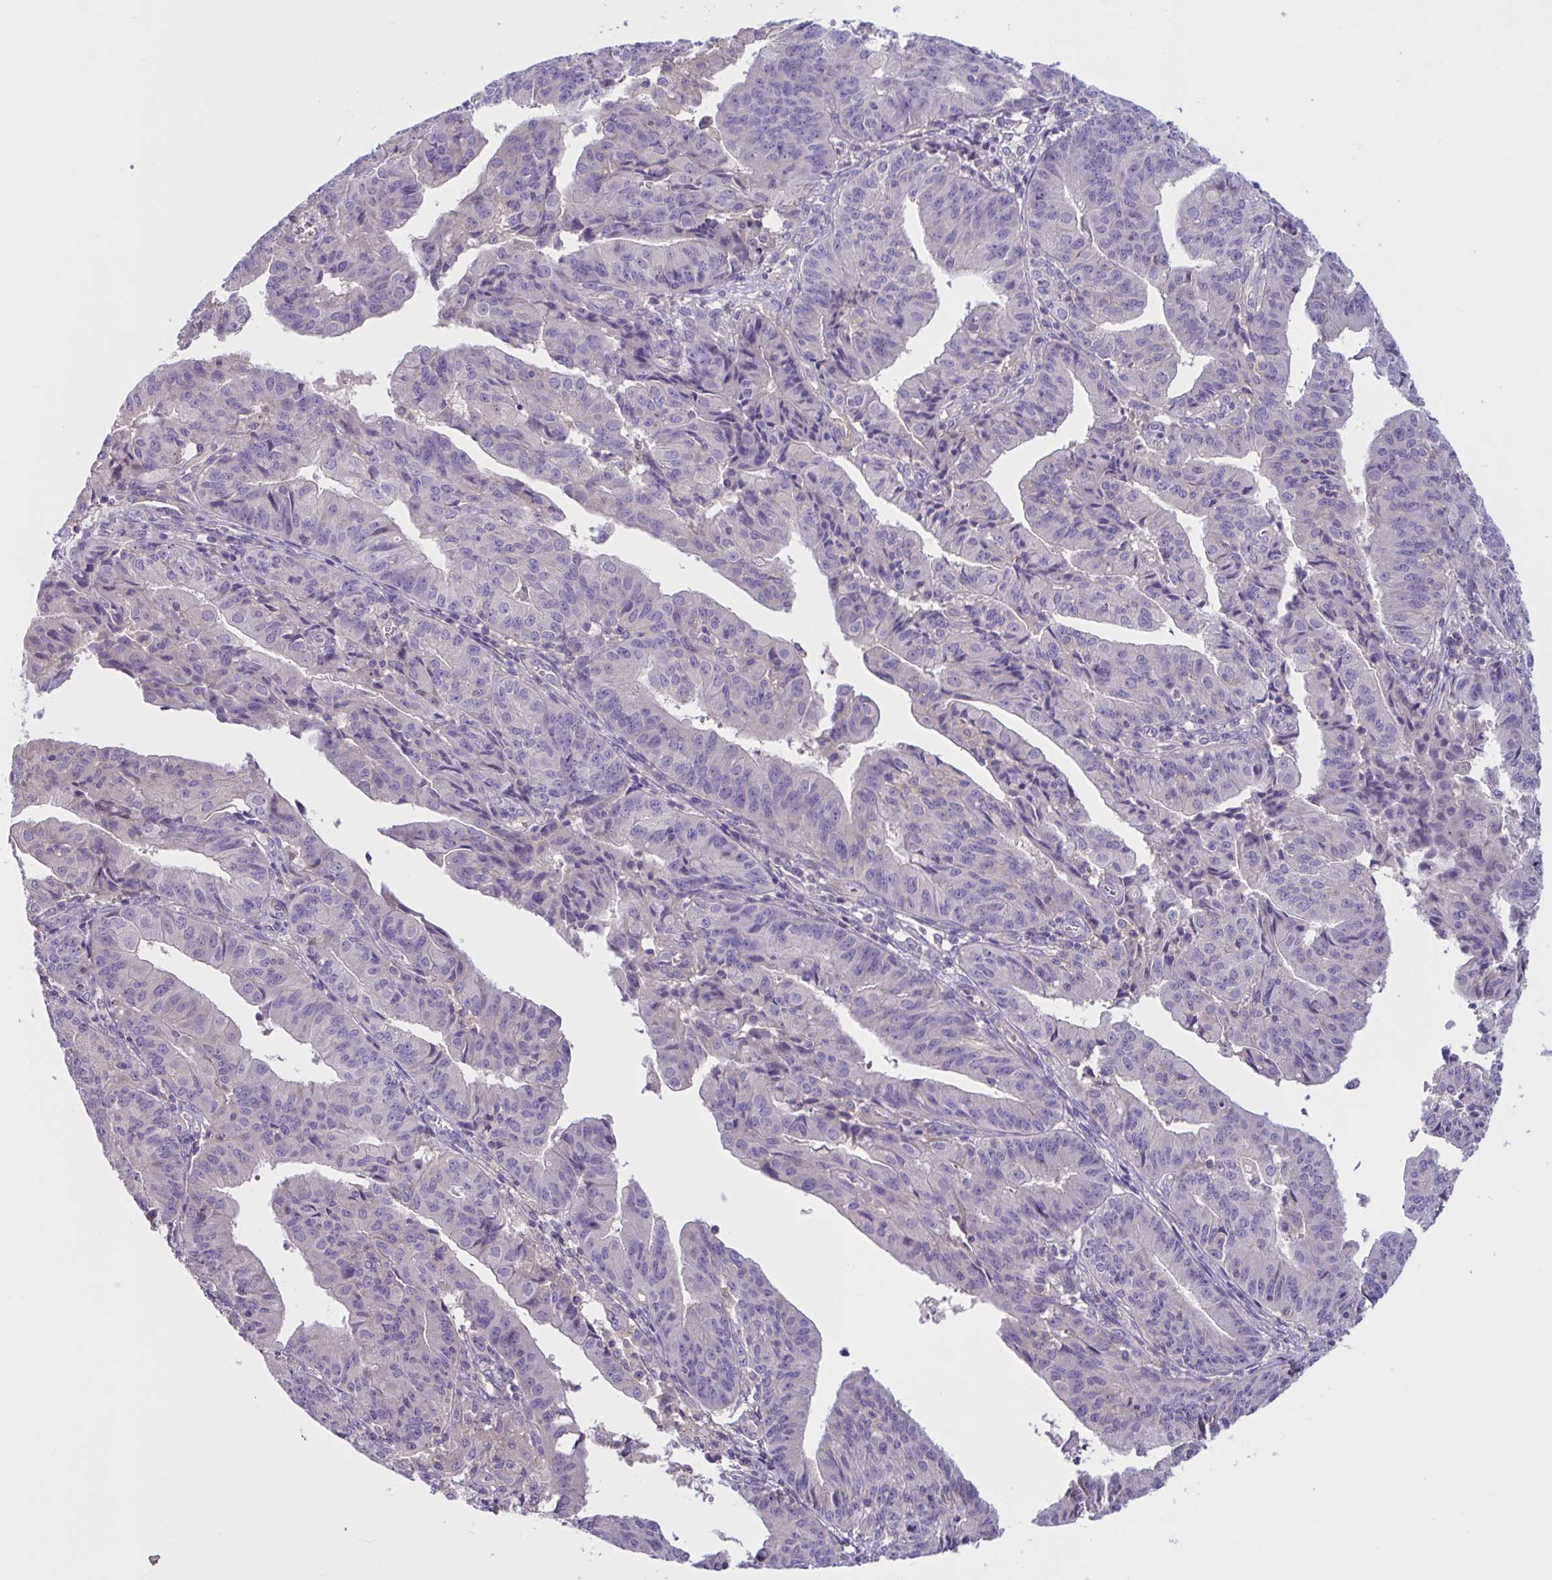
{"staining": {"intensity": "negative", "quantity": "none", "location": "none"}, "tissue": "endometrial cancer", "cell_type": "Tumor cells", "image_type": "cancer", "snomed": [{"axis": "morphology", "description": "Adenocarcinoma, NOS"}, {"axis": "topography", "description": "Endometrium"}], "caption": "DAB (3,3'-diaminobenzidine) immunohistochemical staining of human endometrial cancer shows no significant staining in tumor cells.", "gene": "WNT9B", "patient": {"sex": "female", "age": 56}}